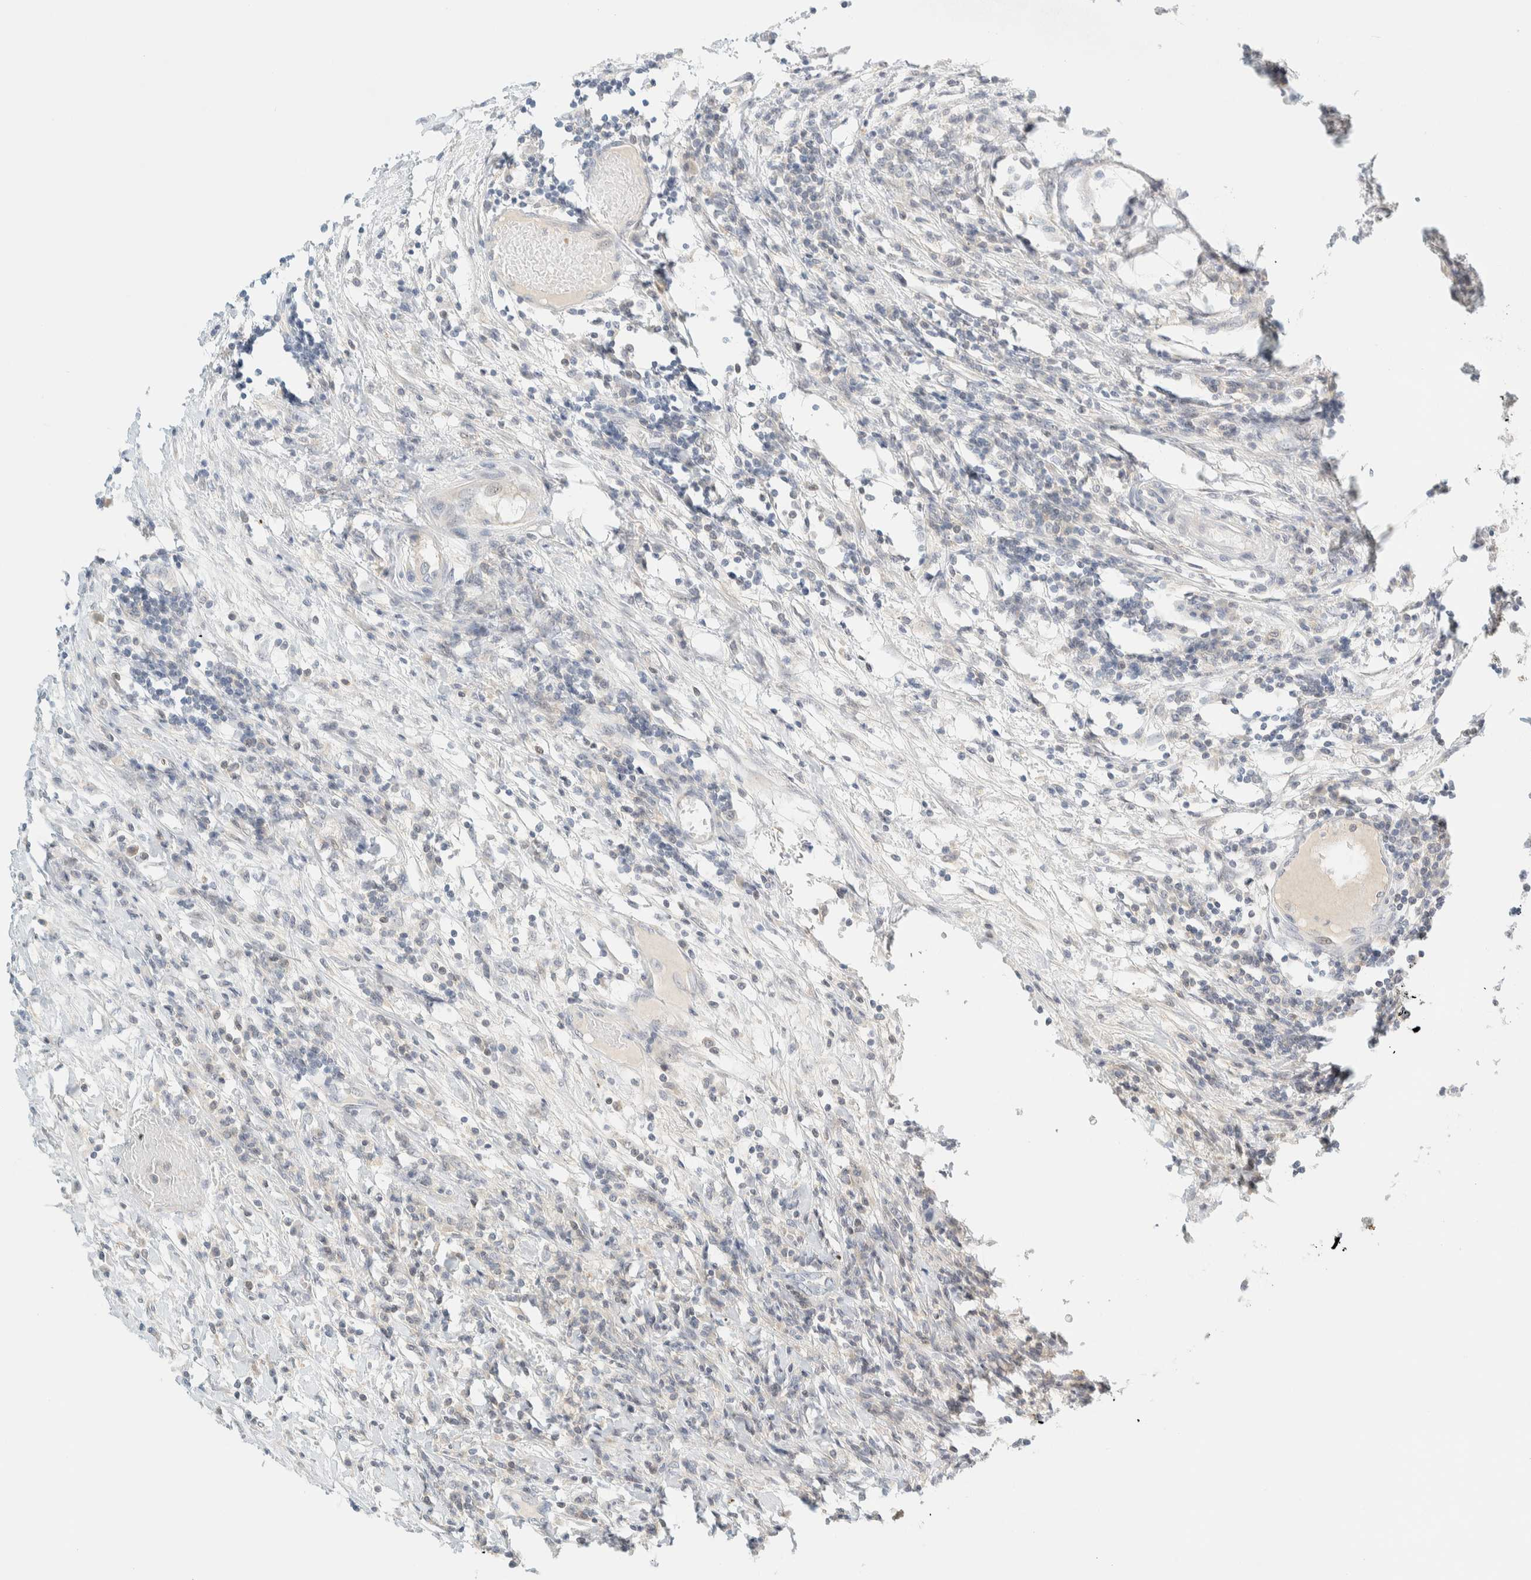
{"staining": {"intensity": "weak", "quantity": "25%-75%", "location": "cytoplasmic/membranous,nuclear"}, "tissue": "colorectal cancer", "cell_type": "Tumor cells", "image_type": "cancer", "snomed": [{"axis": "morphology", "description": "Adenocarcinoma, NOS"}, {"axis": "topography", "description": "Colon"}], "caption": "There is low levels of weak cytoplasmic/membranous and nuclear staining in tumor cells of adenocarcinoma (colorectal), as demonstrated by immunohistochemical staining (brown color).", "gene": "PCYT2", "patient": {"sex": "male", "age": 71}}